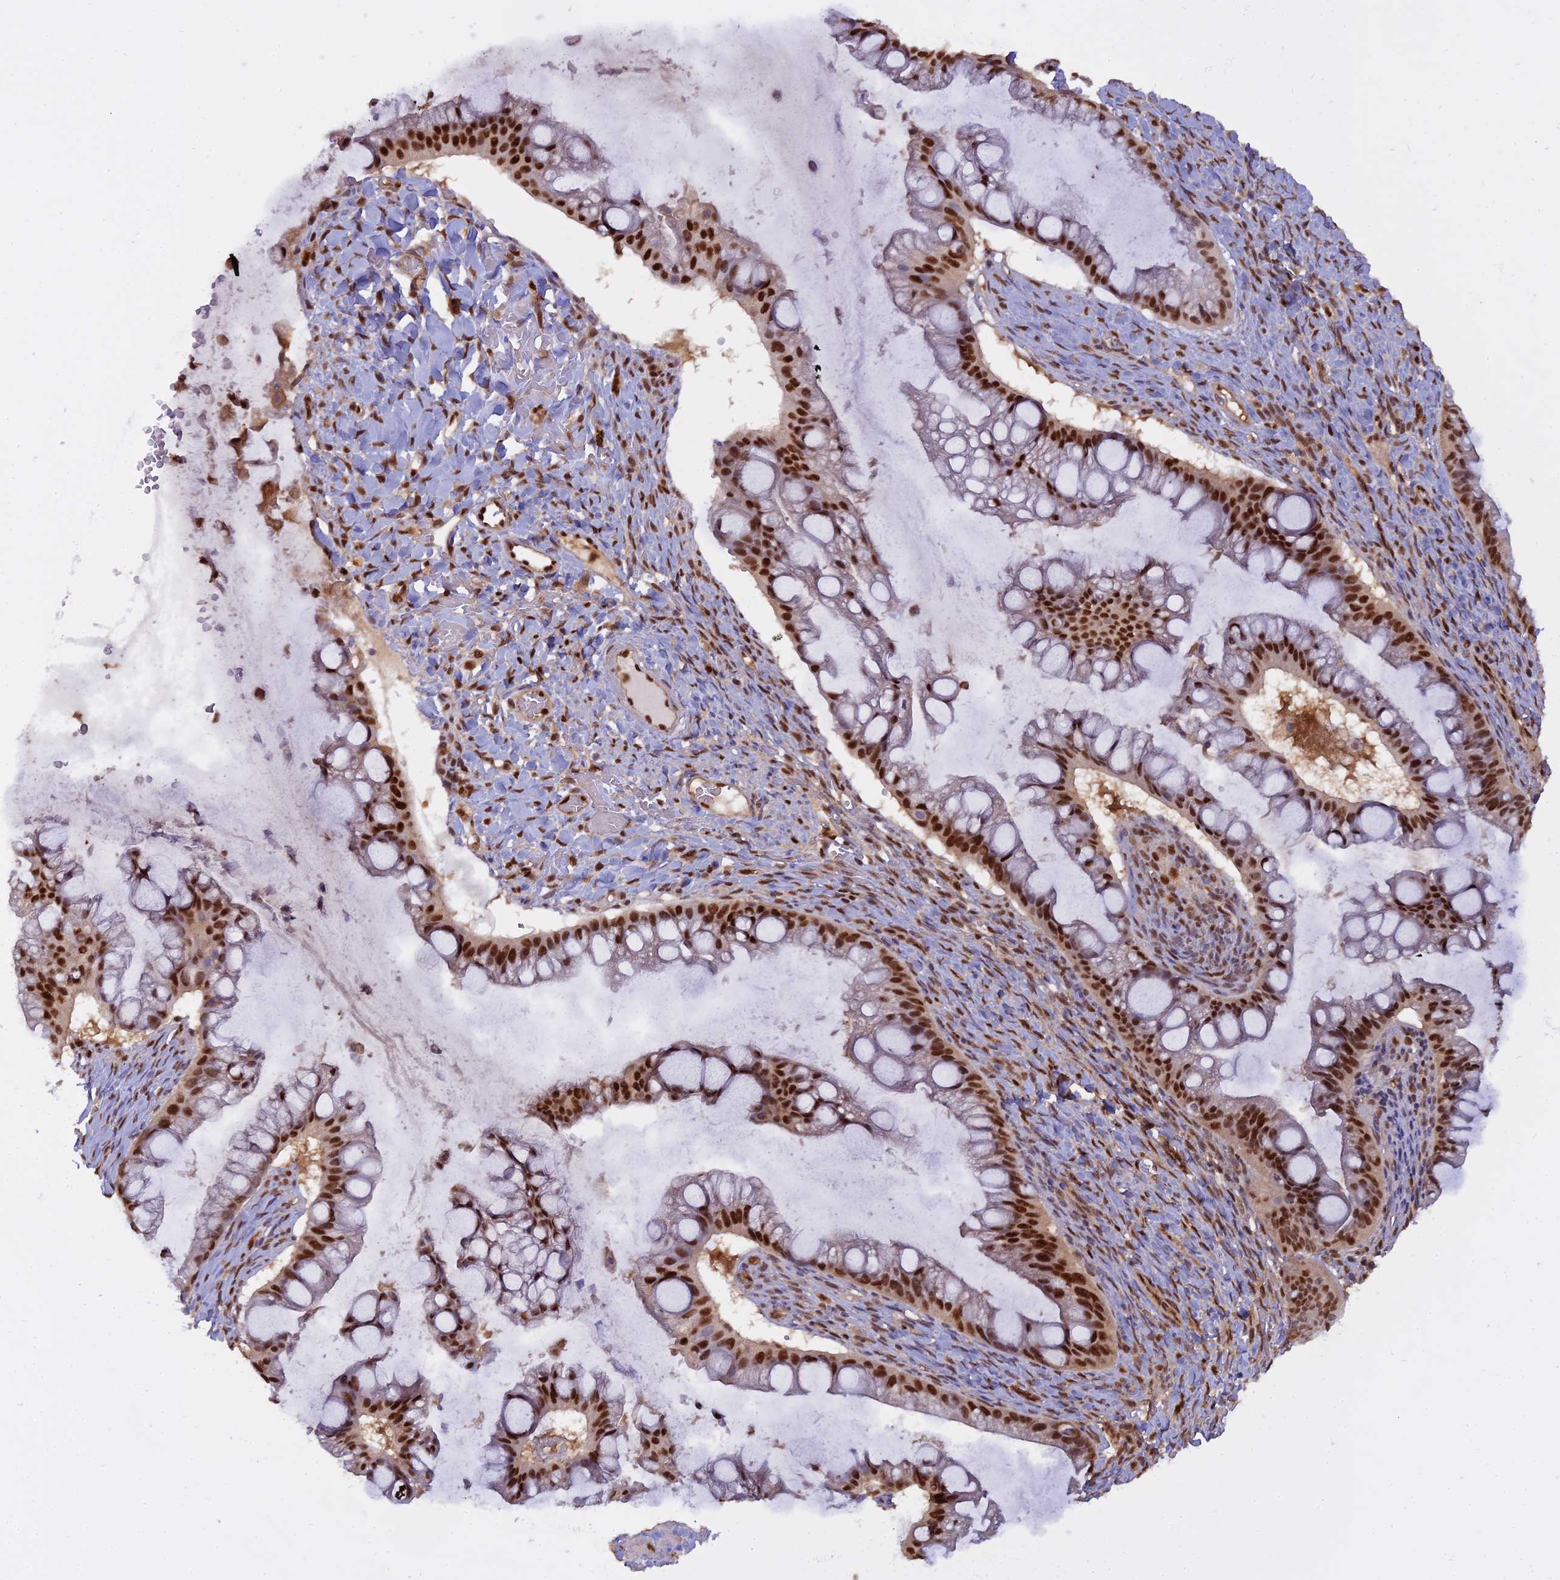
{"staining": {"intensity": "strong", "quantity": ">75%", "location": "nuclear"}, "tissue": "ovarian cancer", "cell_type": "Tumor cells", "image_type": "cancer", "snomed": [{"axis": "morphology", "description": "Cystadenocarcinoma, mucinous, NOS"}, {"axis": "topography", "description": "Ovary"}], "caption": "Protein expression analysis of ovarian cancer (mucinous cystadenocarcinoma) displays strong nuclear expression in about >75% of tumor cells.", "gene": "NPEPL1", "patient": {"sex": "female", "age": 73}}